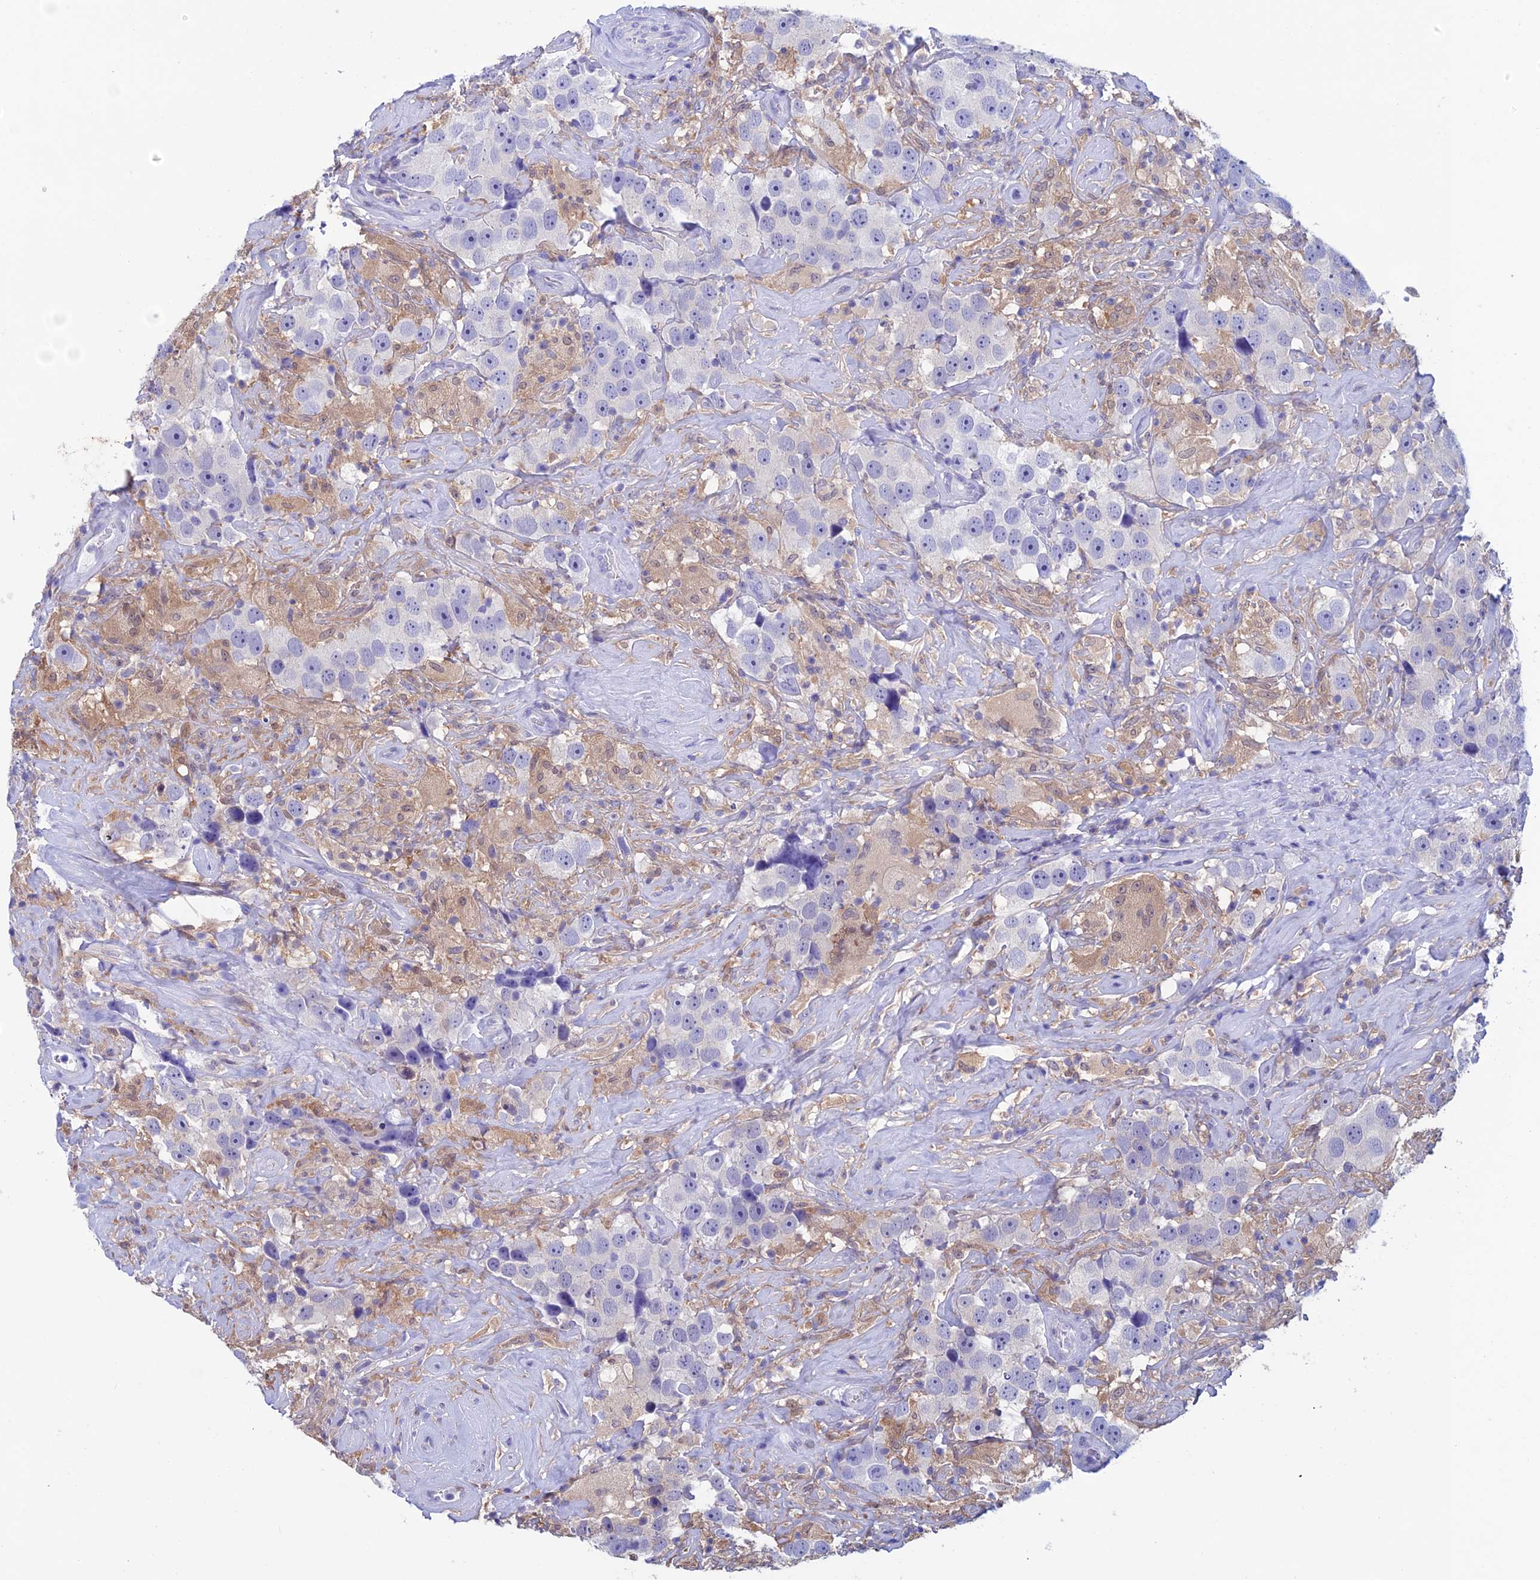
{"staining": {"intensity": "negative", "quantity": "none", "location": "none"}, "tissue": "testis cancer", "cell_type": "Tumor cells", "image_type": "cancer", "snomed": [{"axis": "morphology", "description": "Seminoma, NOS"}, {"axis": "topography", "description": "Testis"}], "caption": "DAB (3,3'-diaminobenzidine) immunohistochemical staining of testis cancer (seminoma) reveals no significant positivity in tumor cells. The staining was performed using DAB (3,3'-diaminobenzidine) to visualize the protein expression in brown, while the nuclei were stained in blue with hematoxylin (Magnification: 20x).", "gene": "KCNK17", "patient": {"sex": "male", "age": 49}}